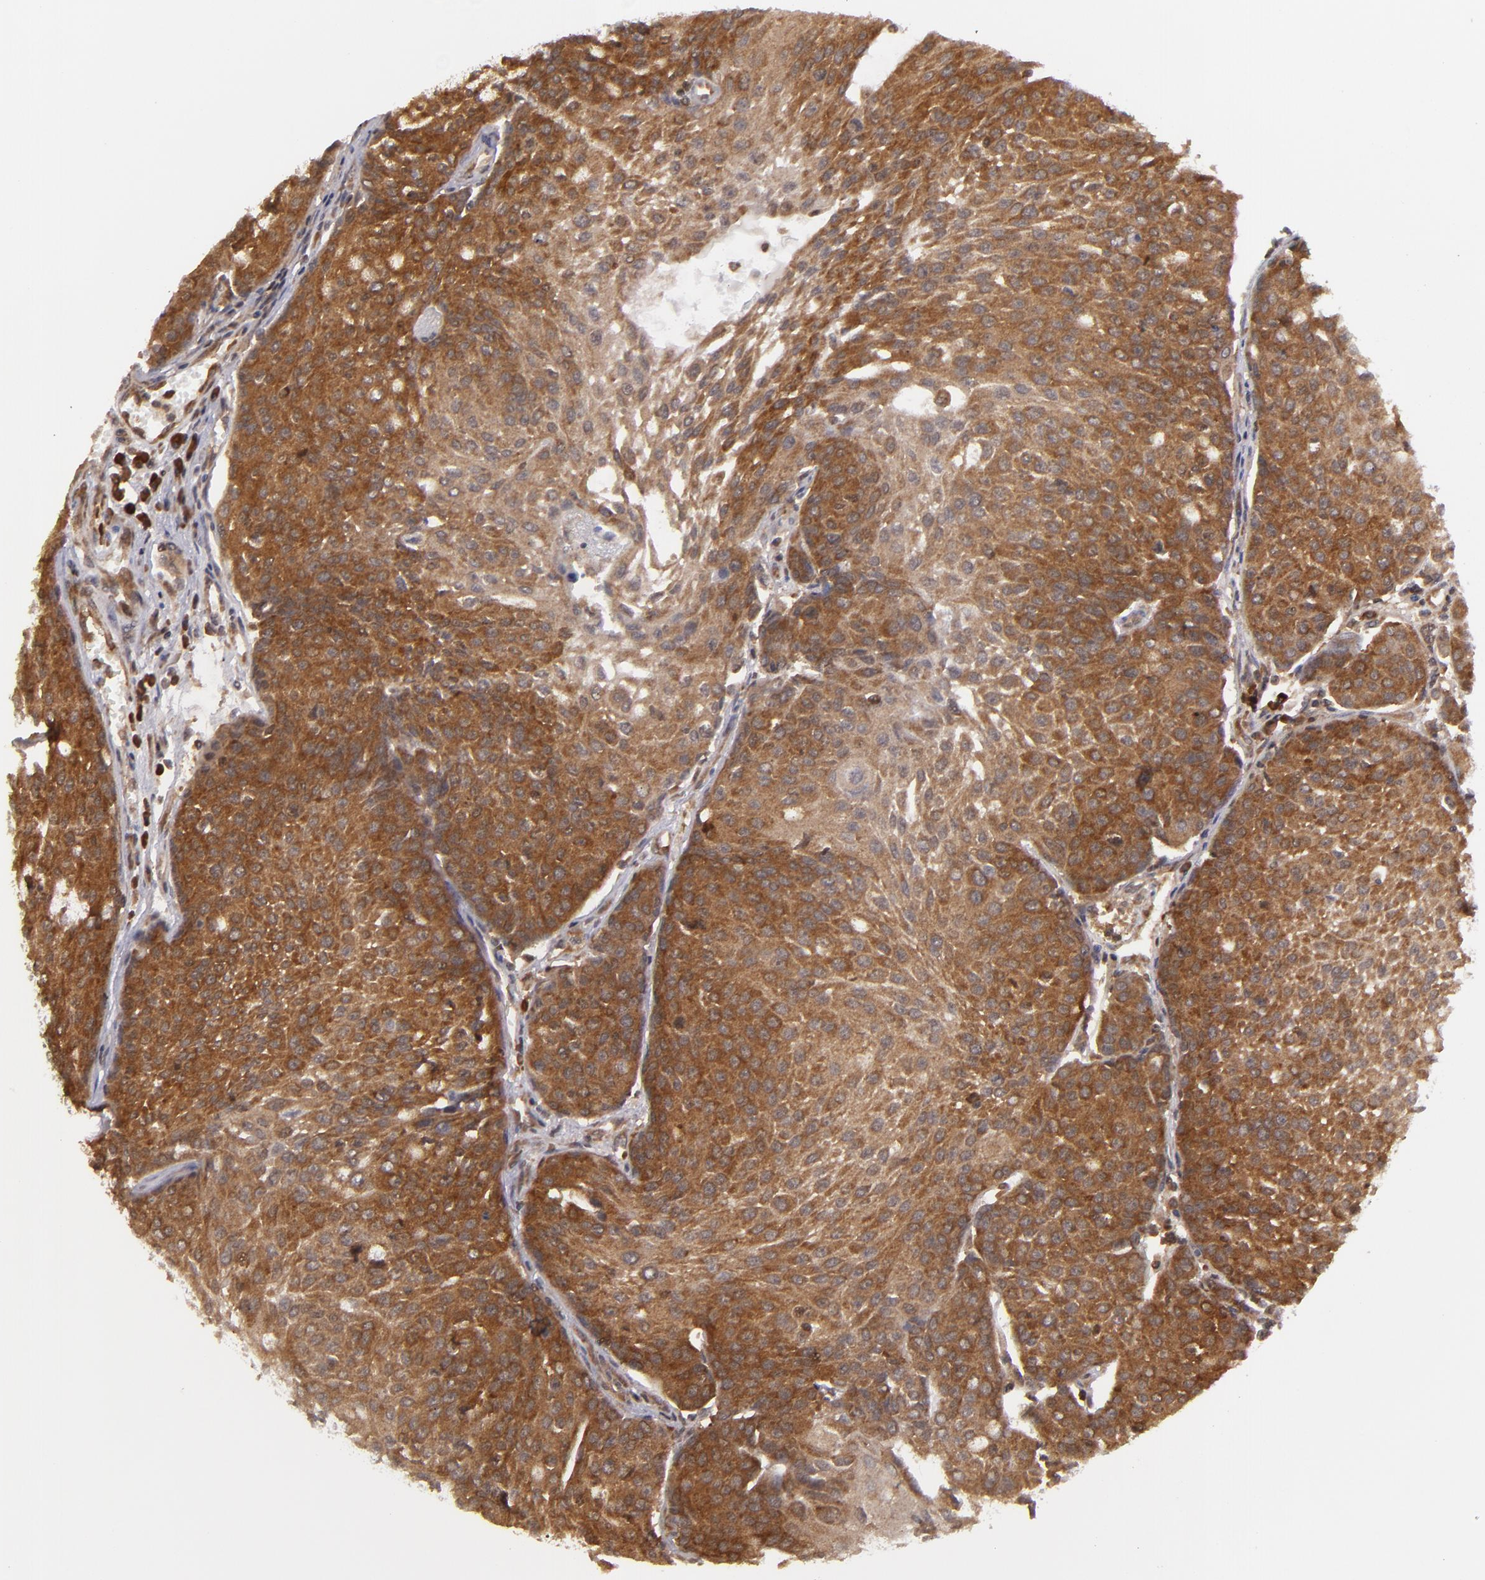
{"staining": {"intensity": "strong", "quantity": ">75%", "location": "cytoplasmic/membranous"}, "tissue": "urothelial cancer", "cell_type": "Tumor cells", "image_type": "cancer", "snomed": [{"axis": "morphology", "description": "Urothelial carcinoma, High grade"}, {"axis": "topography", "description": "Urinary bladder"}], "caption": "Protein expression analysis of human urothelial carcinoma (high-grade) reveals strong cytoplasmic/membranous positivity in approximately >75% of tumor cells.", "gene": "MAPK3", "patient": {"sex": "female", "age": 85}}